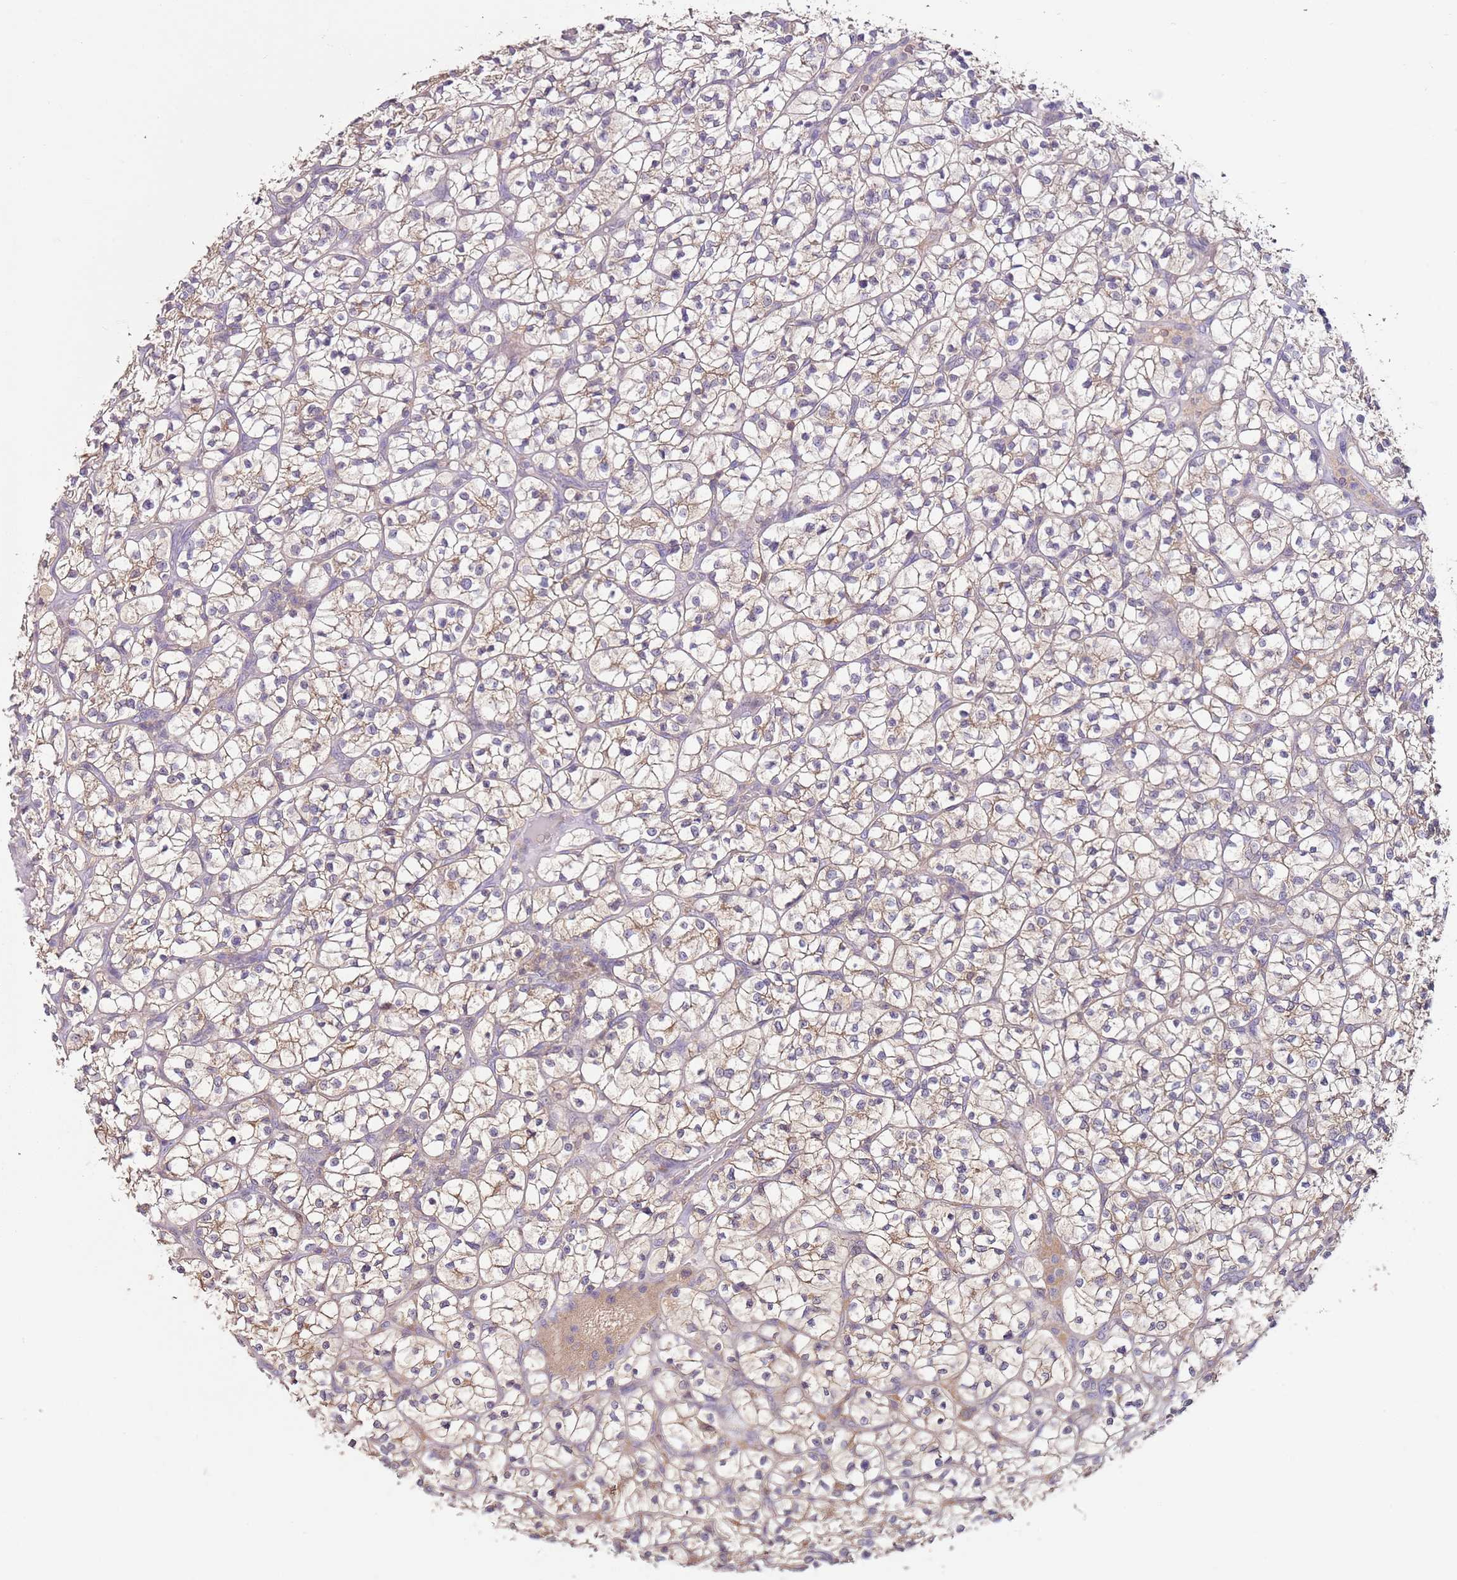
{"staining": {"intensity": "negative", "quantity": "none", "location": "none"}, "tissue": "renal cancer", "cell_type": "Tumor cells", "image_type": "cancer", "snomed": [{"axis": "morphology", "description": "Adenocarcinoma, NOS"}, {"axis": "topography", "description": "Kidney"}], "caption": "The immunohistochemistry (IHC) photomicrograph has no significant staining in tumor cells of renal cancer (adenocarcinoma) tissue.", "gene": "MDH1", "patient": {"sex": "female", "age": 64}}